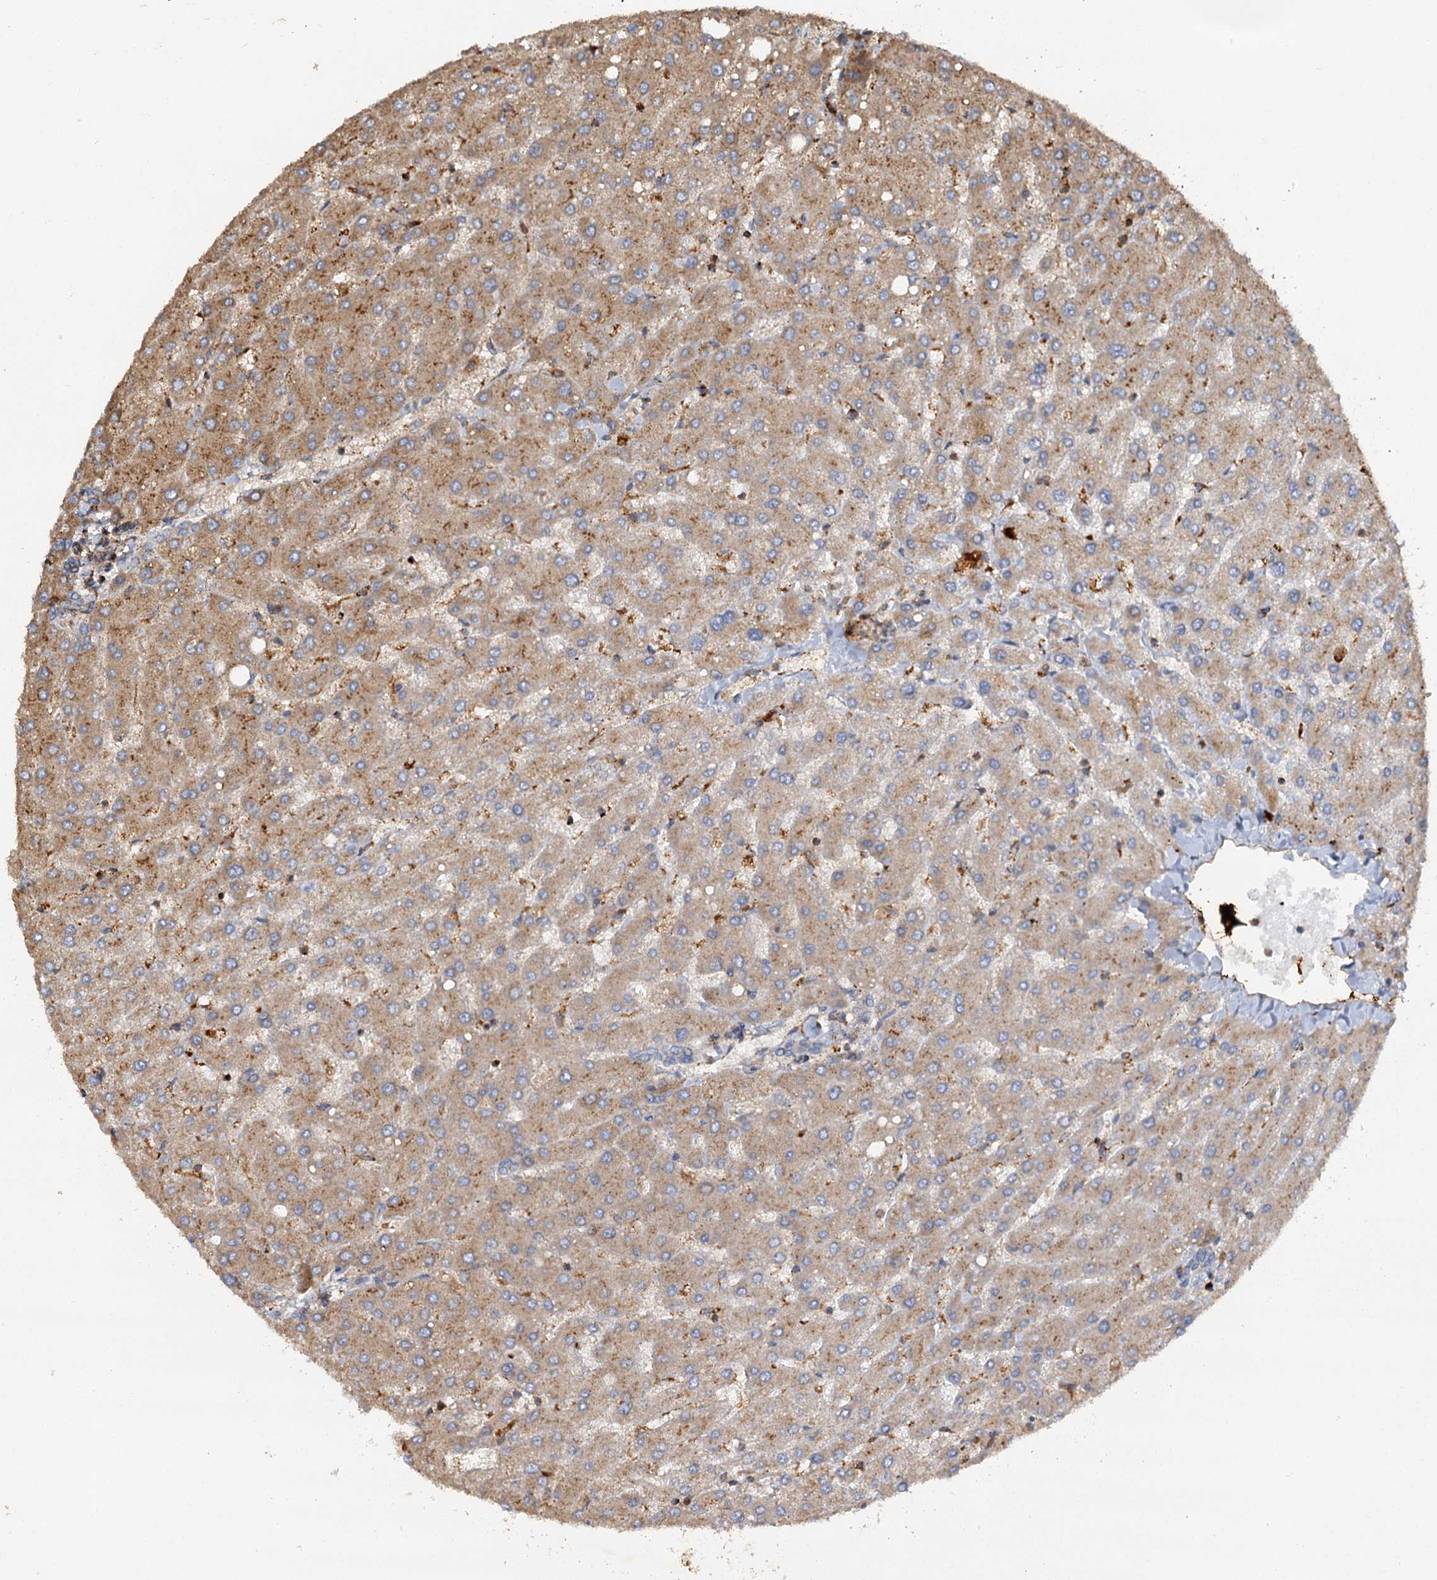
{"staining": {"intensity": "negative", "quantity": "none", "location": "none"}, "tissue": "liver", "cell_type": "Cholangiocytes", "image_type": "normal", "snomed": [{"axis": "morphology", "description": "Normal tissue, NOS"}, {"axis": "topography", "description": "Liver"}], "caption": "Immunohistochemical staining of normal human liver displays no significant staining in cholangiocytes. Brightfield microscopy of immunohistochemistry (IHC) stained with DAB (3,3'-diaminobenzidine) (brown) and hematoxylin (blue), captured at high magnification.", "gene": "WDR73", "patient": {"sex": "male", "age": 55}}